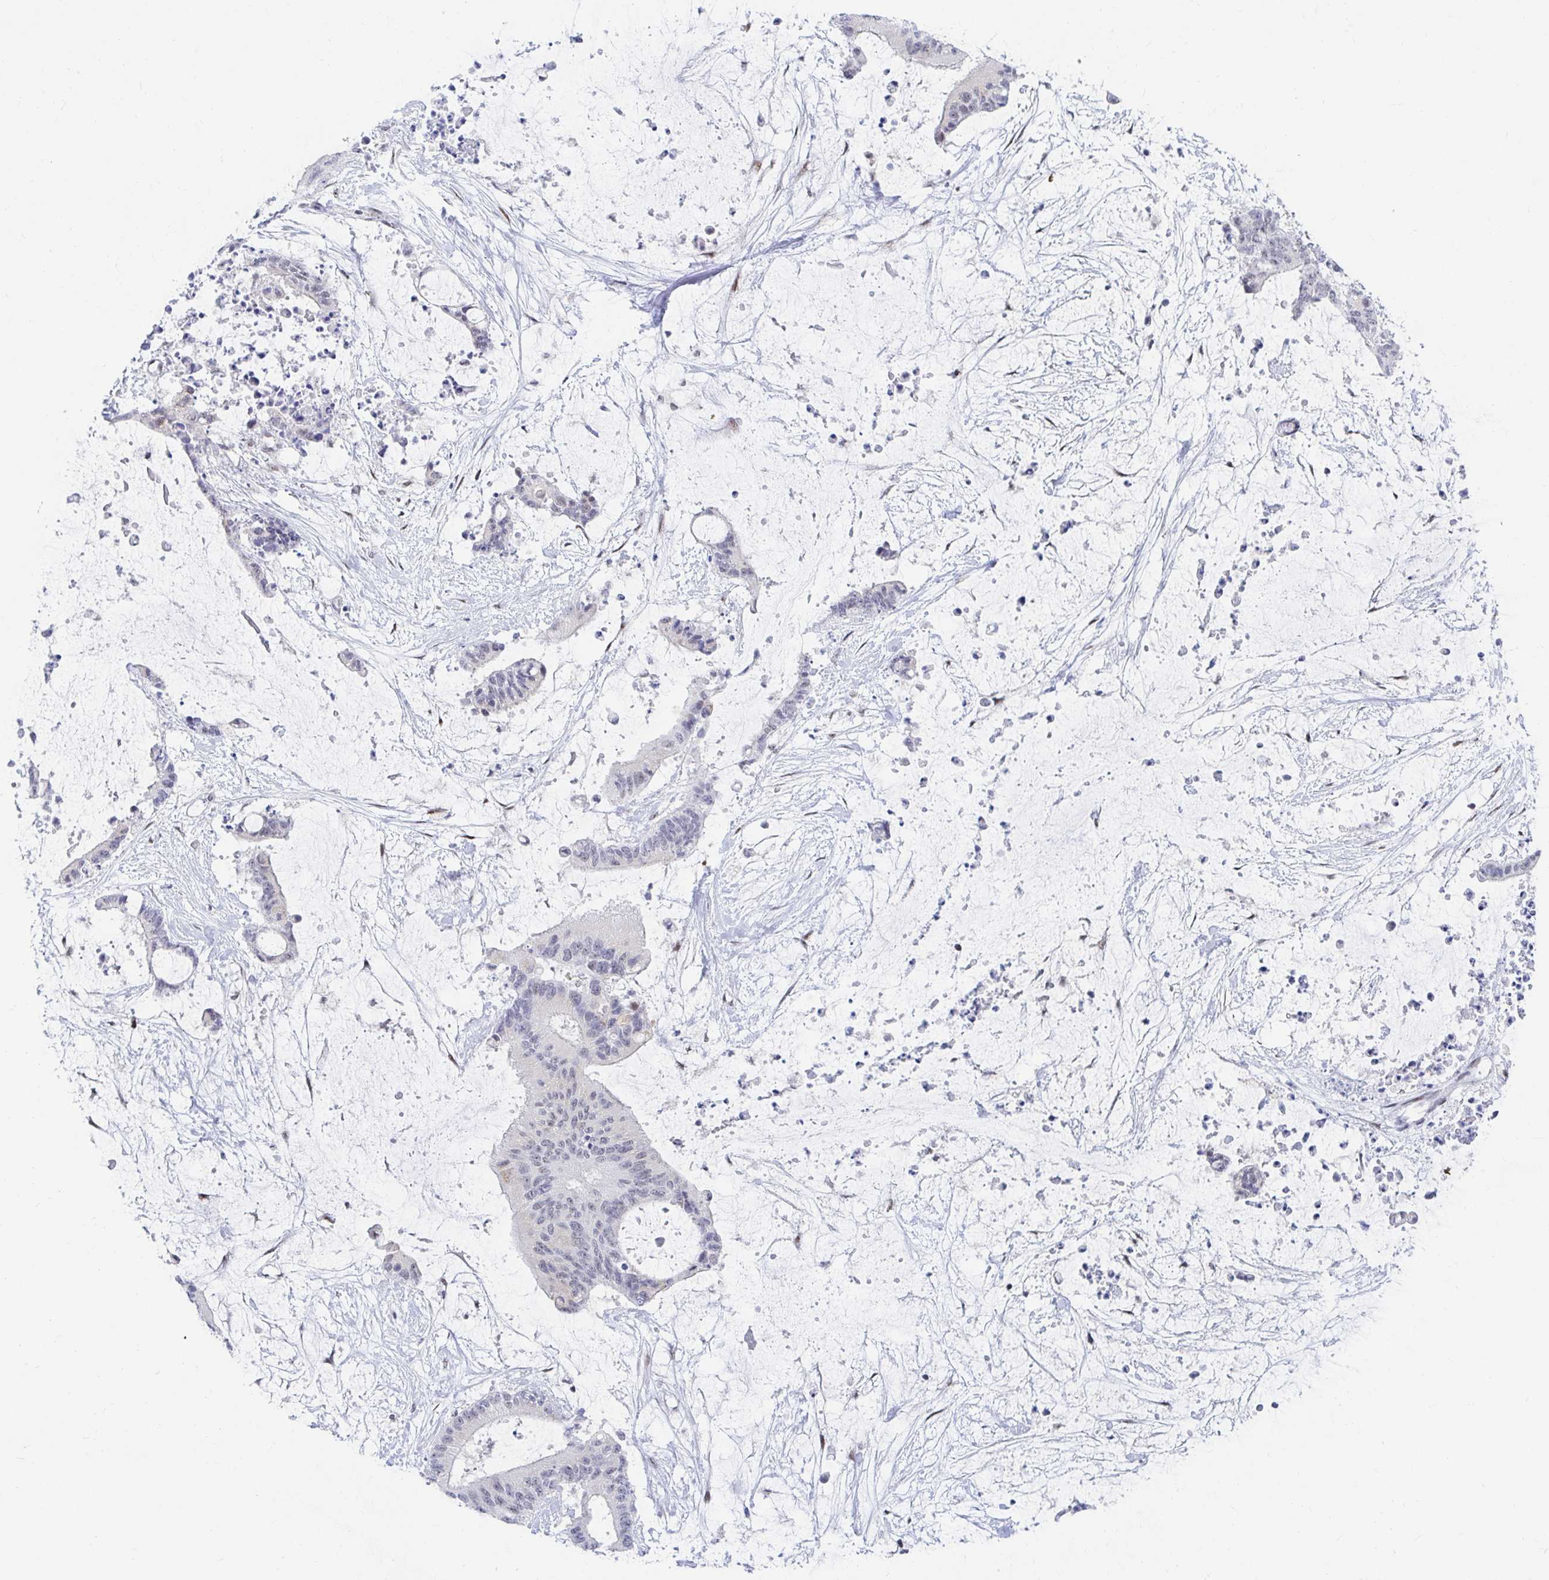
{"staining": {"intensity": "negative", "quantity": "none", "location": "none"}, "tissue": "liver cancer", "cell_type": "Tumor cells", "image_type": "cancer", "snomed": [{"axis": "morphology", "description": "Normal tissue, NOS"}, {"axis": "morphology", "description": "Cholangiocarcinoma"}, {"axis": "topography", "description": "Liver"}, {"axis": "topography", "description": "Peripheral nerve tissue"}], "caption": "Tumor cells show no significant staining in liver cholangiocarcinoma.", "gene": "COL28A1", "patient": {"sex": "female", "age": 73}}